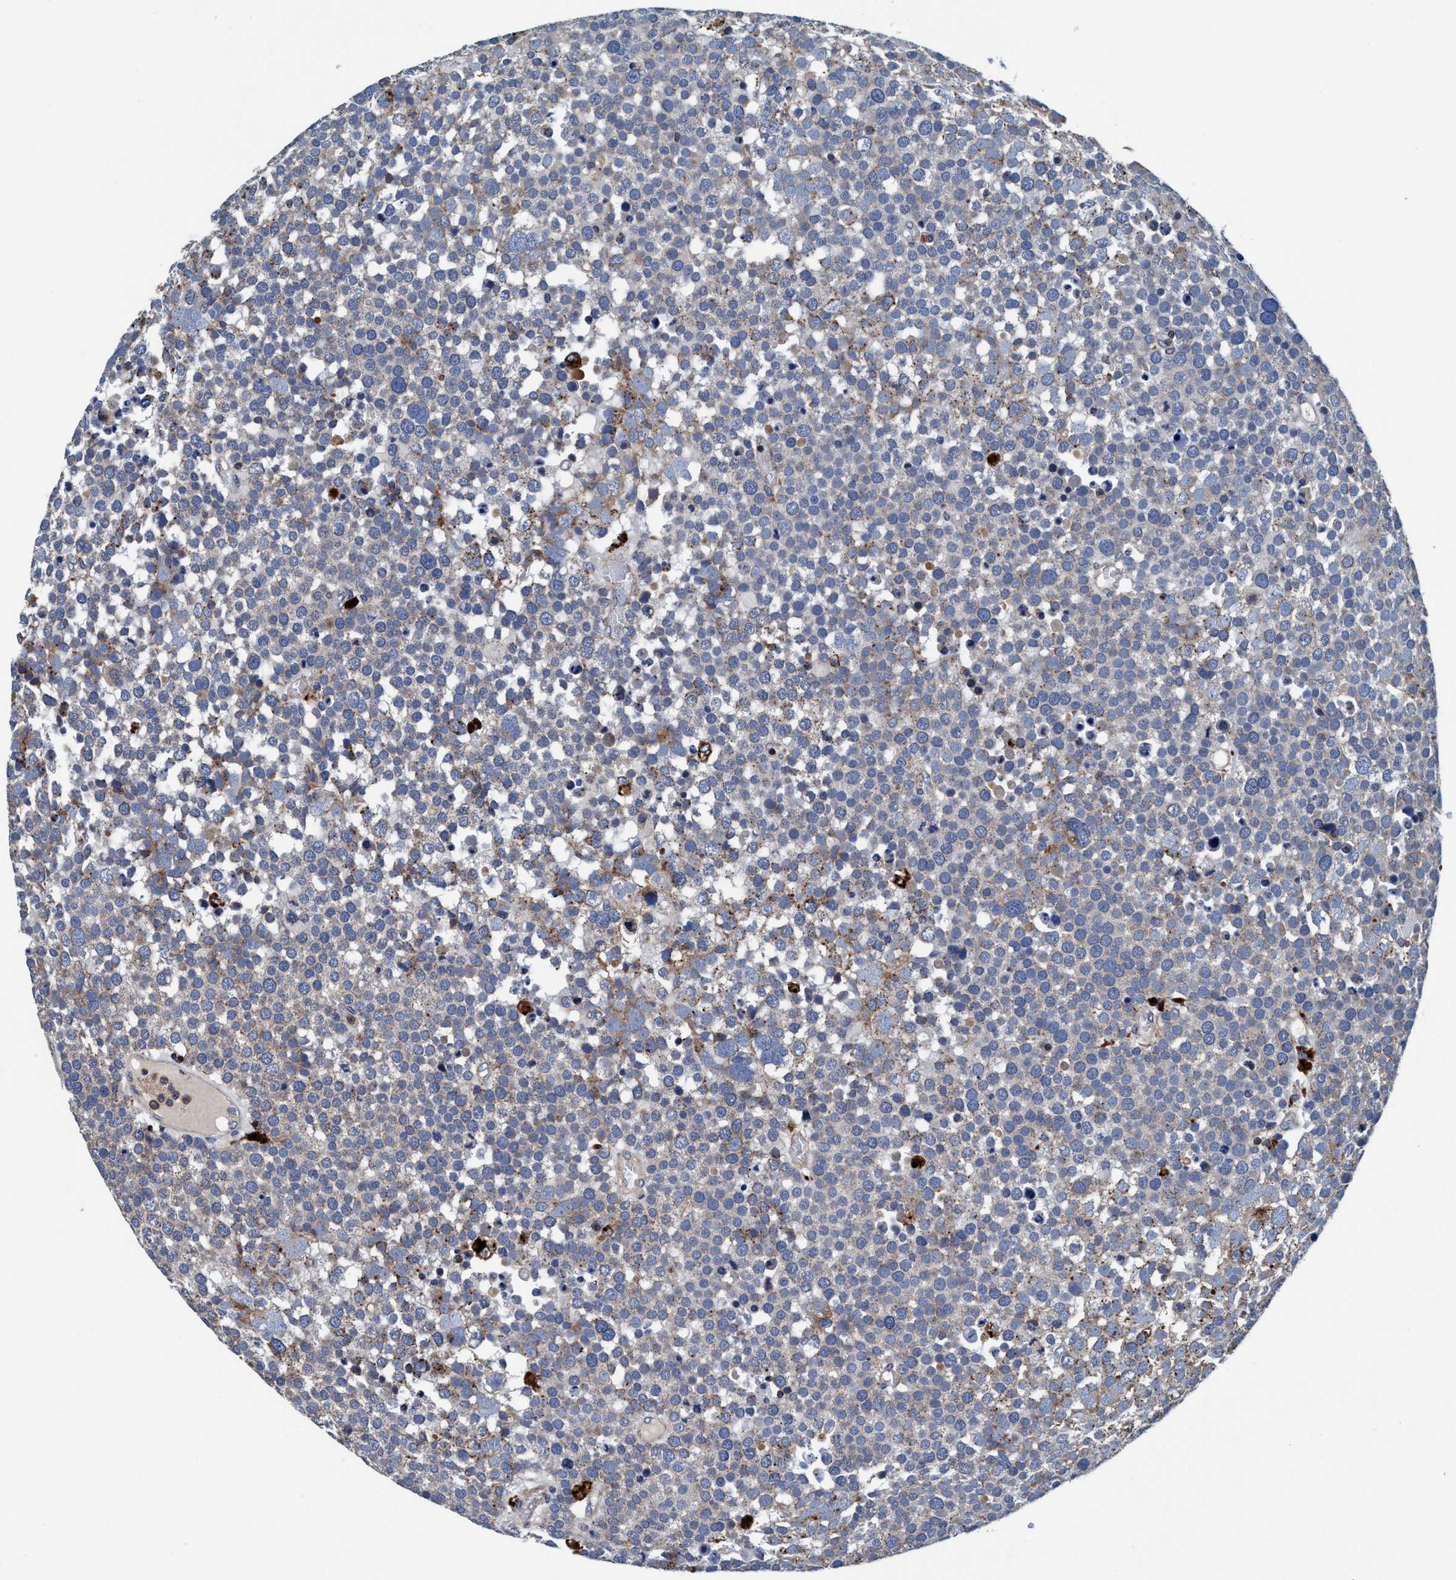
{"staining": {"intensity": "weak", "quantity": "<25%", "location": "cytoplasmic/membranous"}, "tissue": "testis cancer", "cell_type": "Tumor cells", "image_type": "cancer", "snomed": [{"axis": "morphology", "description": "Seminoma, NOS"}, {"axis": "topography", "description": "Testis"}], "caption": "Tumor cells show no significant protein positivity in seminoma (testis). The staining was performed using DAB (3,3'-diaminobenzidine) to visualize the protein expression in brown, while the nuclei were stained in blue with hematoxylin (Magnification: 20x).", "gene": "ENDOG", "patient": {"sex": "male", "age": 71}}